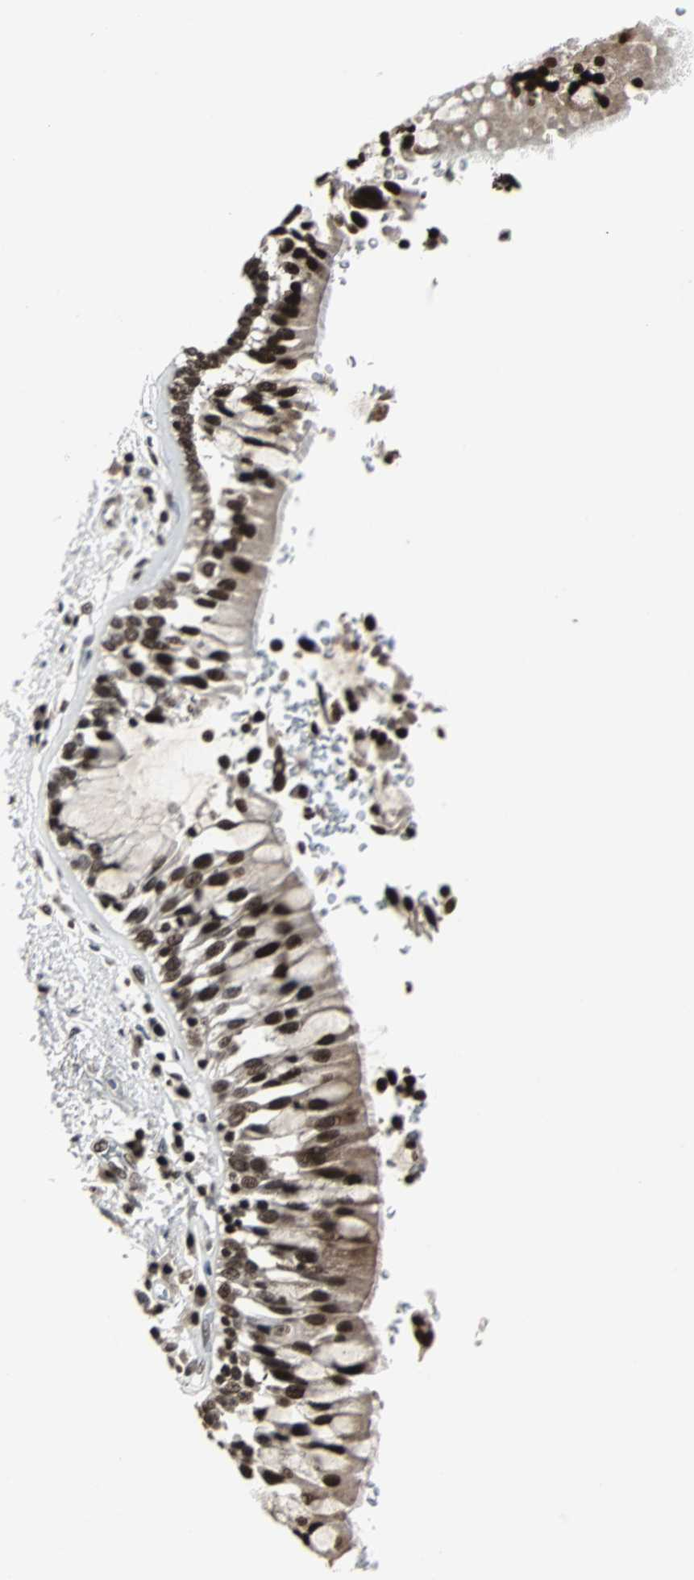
{"staining": {"intensity": "strong", "quantity": ">75%", "location": "cytoplasmic/membranous,nuclear"}, "tissue": "bronchus", "cell_type": "Respiratory epithelial cells", "image_type": "normal", "snomed": [{"axis": "morphology", "description": "Normal tissue, NOS"}, {"axis": "morphology", "description": "Adenocarcinoma, NOS"}, {"axis": "topography", "description": "Bronchus"}, {"axis": "topography", "description": "Lung"}], "caption": "Respiratory epithelial cells display high levels of strong cytoplasmic/membranous,nuclear expression in approximately >75% of cells in normal human bronchus.", "gene": "PNKP", "patient": {"sex": "male", "age": 71}}